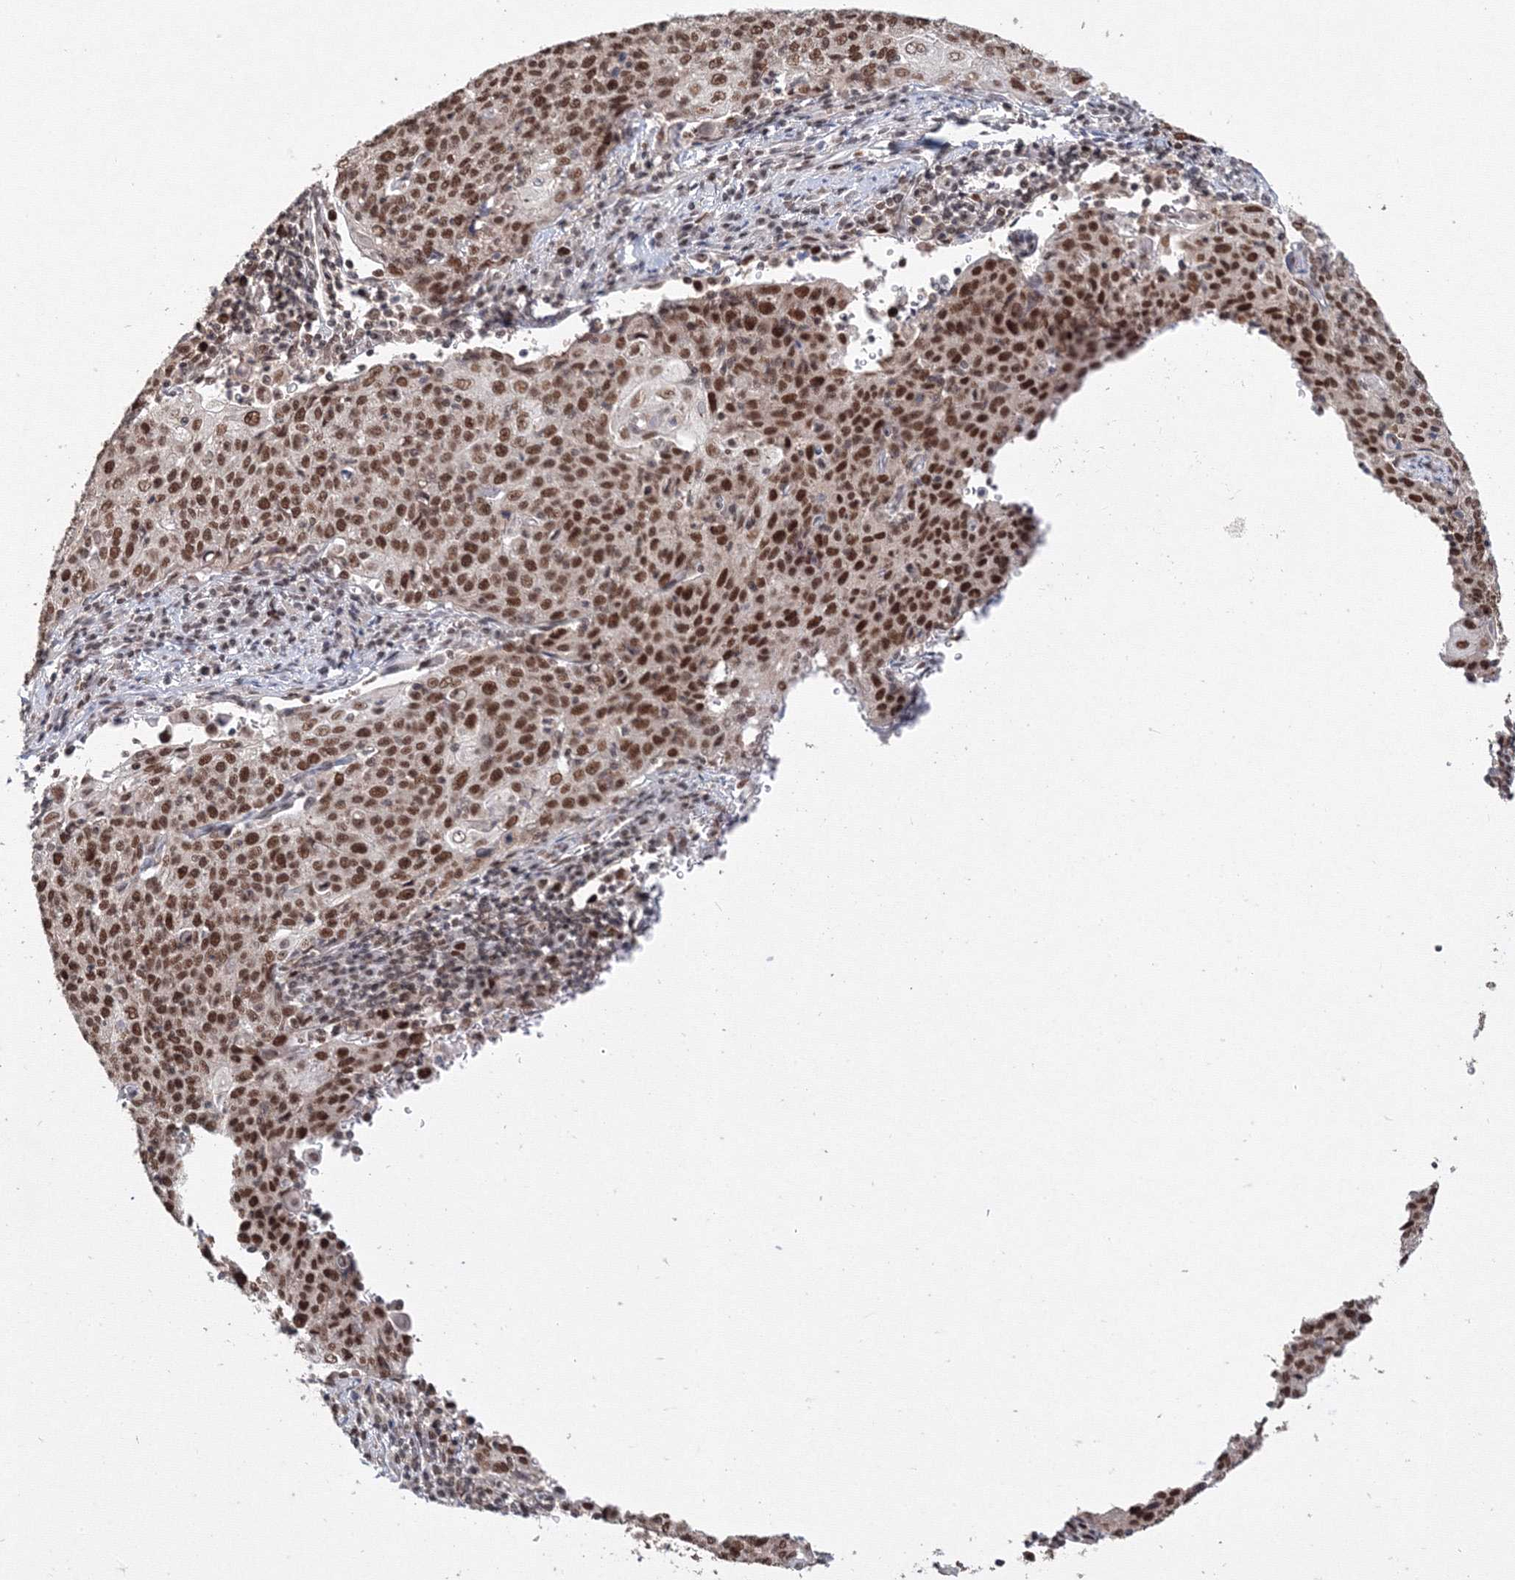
{"staining": {"intensity": "strong", "quantity": ">75%", "location": "nuclear"}, "tissue": "cervical cancer", "cell_type": "Tumor cells", "image_type": "cancer", "snomed": [{"axis": "morphology", "description": "Squamous cell carcinoma, NOS"}, {"axis": "topography", "description": "Cervix"}], "caption": "Brown immunohistochemical staining in cervical squamous cell carcinoma shows strong nuclear expression in approximately >75% of tumor cells. The protein of interest is stained brown, and the nuclei are stained in blue (DAB (3,3'-diaminobenzidine) IHC with brightfield microscopy, high magnification).", "gene": "IWS1", "patient": {"sex": "female", "age": 48}}